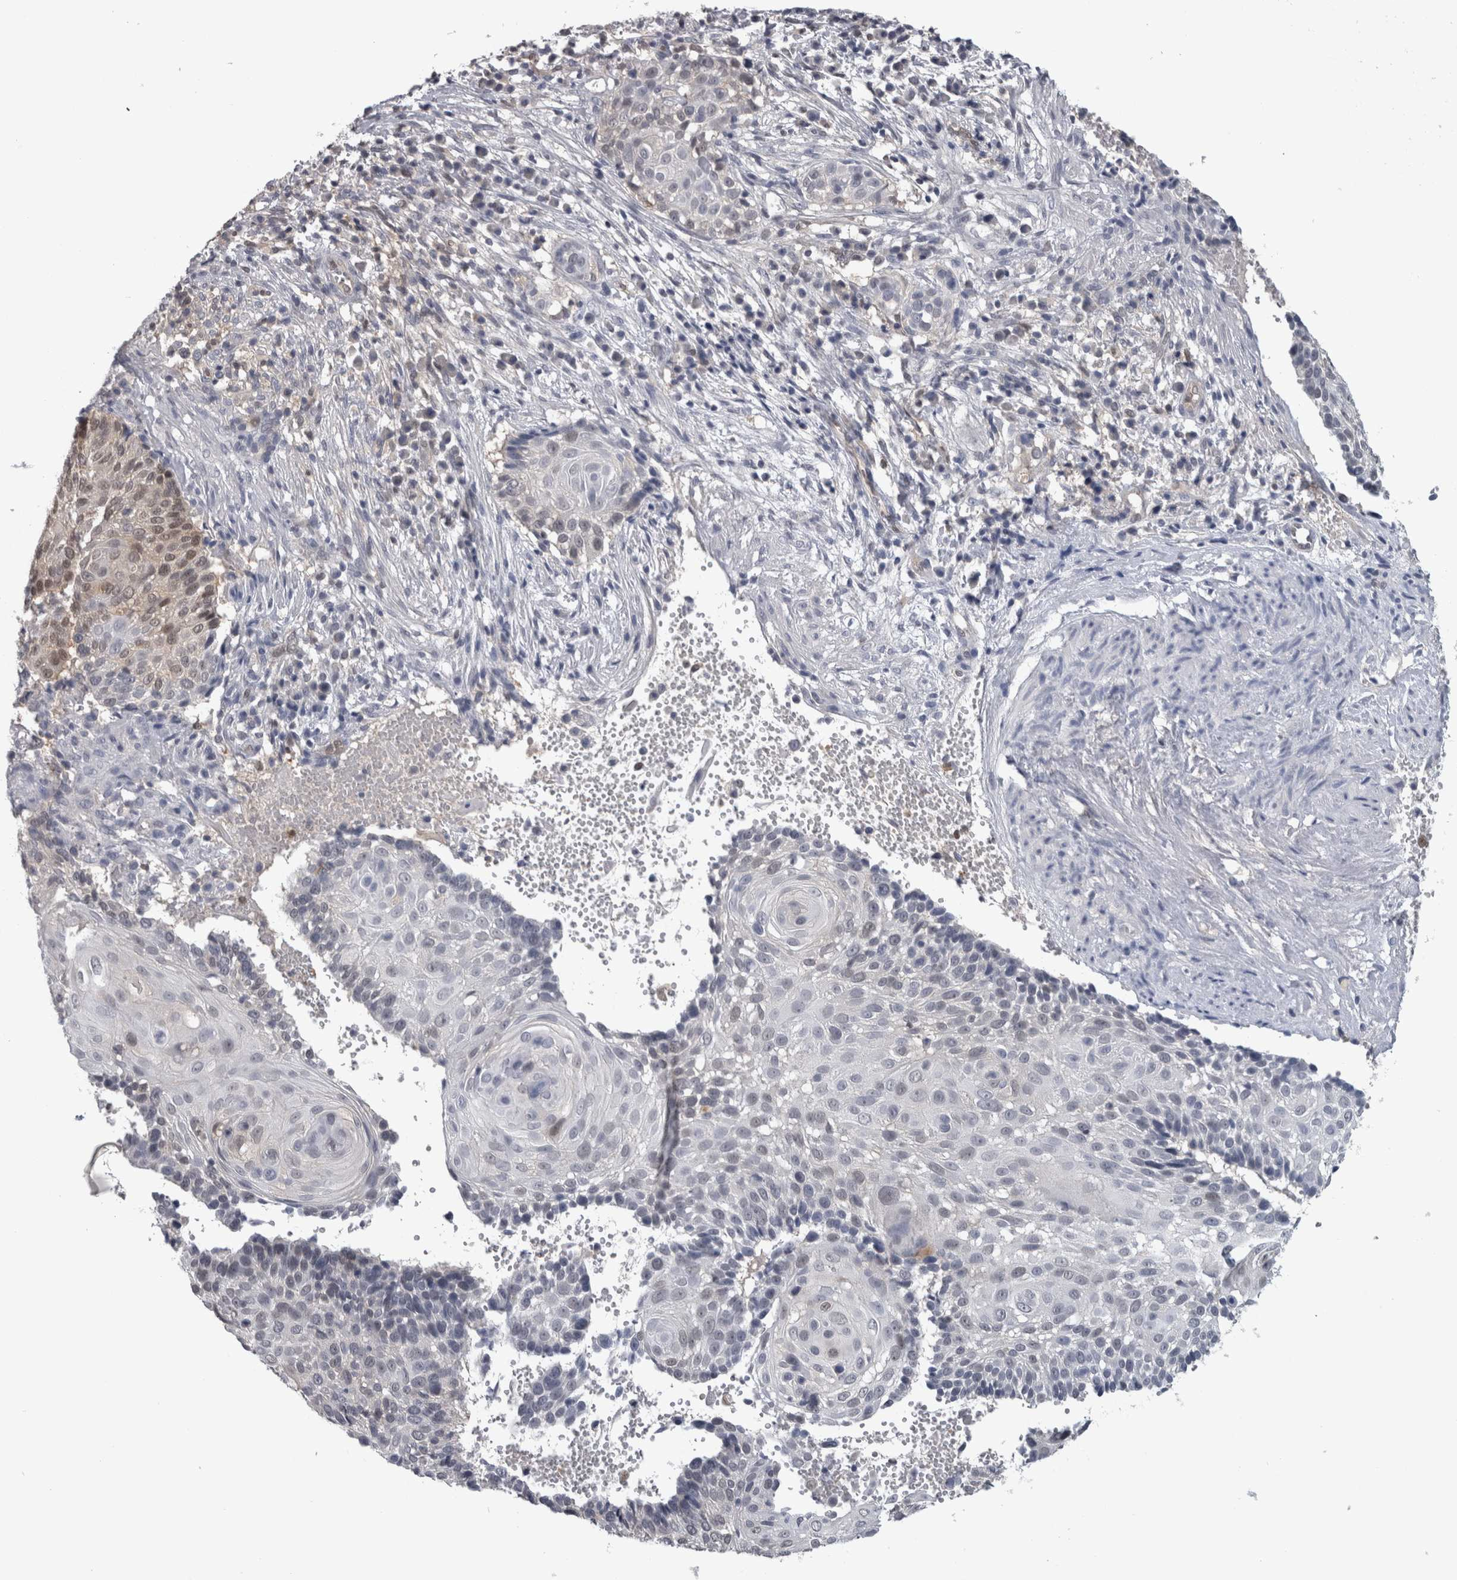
{"staining": {"intensity": "weak", "quantity": "<25%", "location": "nuclear"}, "tissue": "cervical cancer", "cell_type": "Tumor cells", "image_type": "cancer", "snomed": [{"axis": "morphology", "description": "Squamous cell carcinoma, NOS"}, {"axis": "topography", "description": "Cervix"}], "caption": "A high-resolution image shows immunohistochemistry staining of squamous cell carcinoma (cervical), which shows no significant staining in tumor cells. (DAB (3,3'-diaminobenzidine) immunohistochemistry visualized using brightfield microscopy, high magnification).", "gene": "NAPRT", "patient": {"sex": "female", "age": 74}}